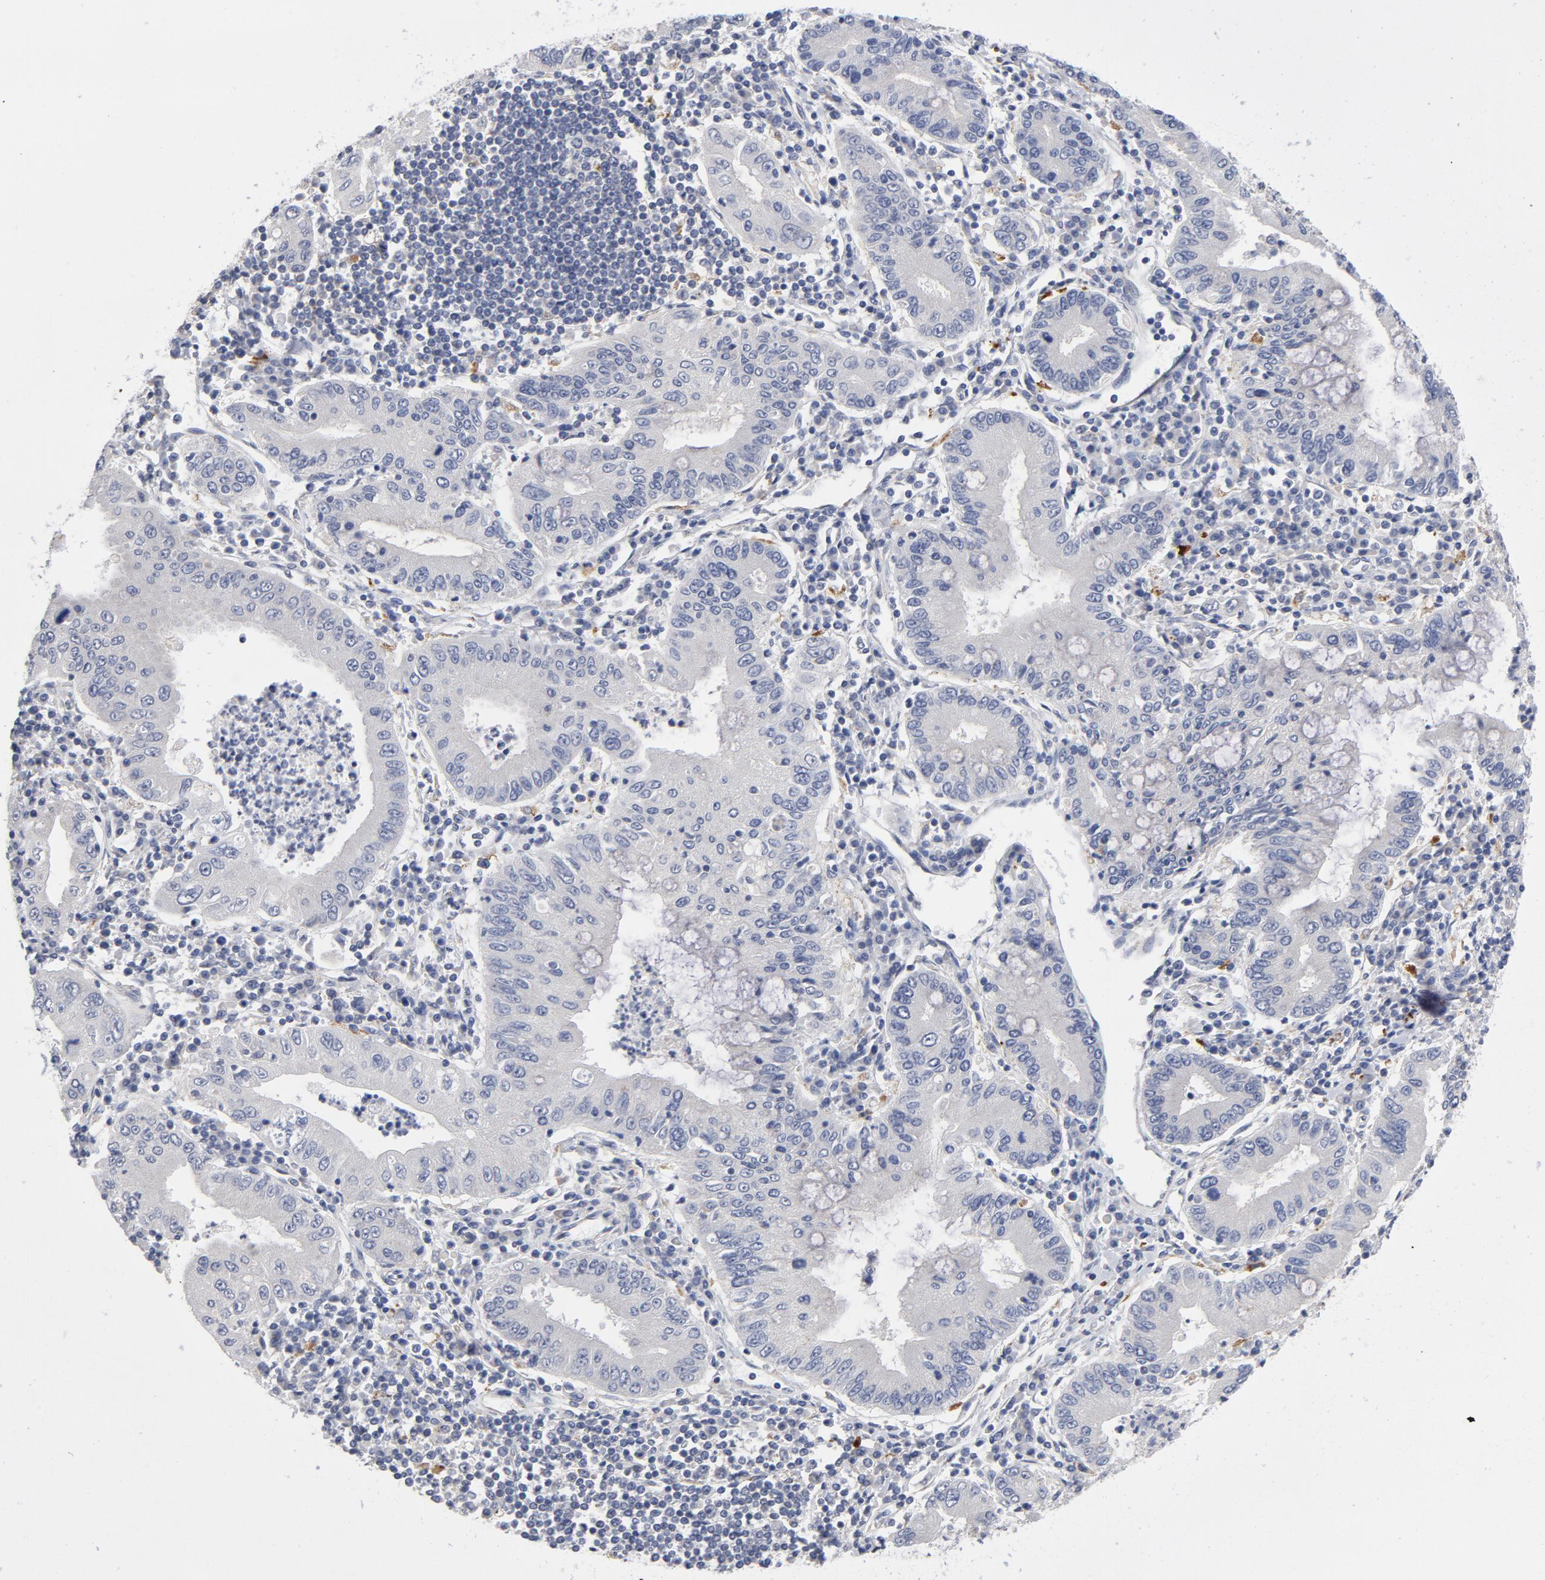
{"staining": {"intensity": "negative", "quantity": "none", "location": "none"}, "tissue": "stomach cancer", "cell_type": "Tumor cells", "image_type": "cancer", "snomed": [{"axis": "morphology", "description": "Normal tissue, NOS"}, {"axis": "morphology", "description": "Adenocarcinoma, NOS"}, {"axis": "topography", "description": "Esophagus"}, {"axis": "topography", "description": "Stomach, upper"}, {"axis": "topography", "description": "Peripheral nerve tissue"}], "caption": "This is an immunohistochemistry (IHC) micrograph of human adenocarcinoma (stomach). There is no expression in tumor cells.", "gene": "AKT2", "patient": {"sex": "male", "age": 62}}